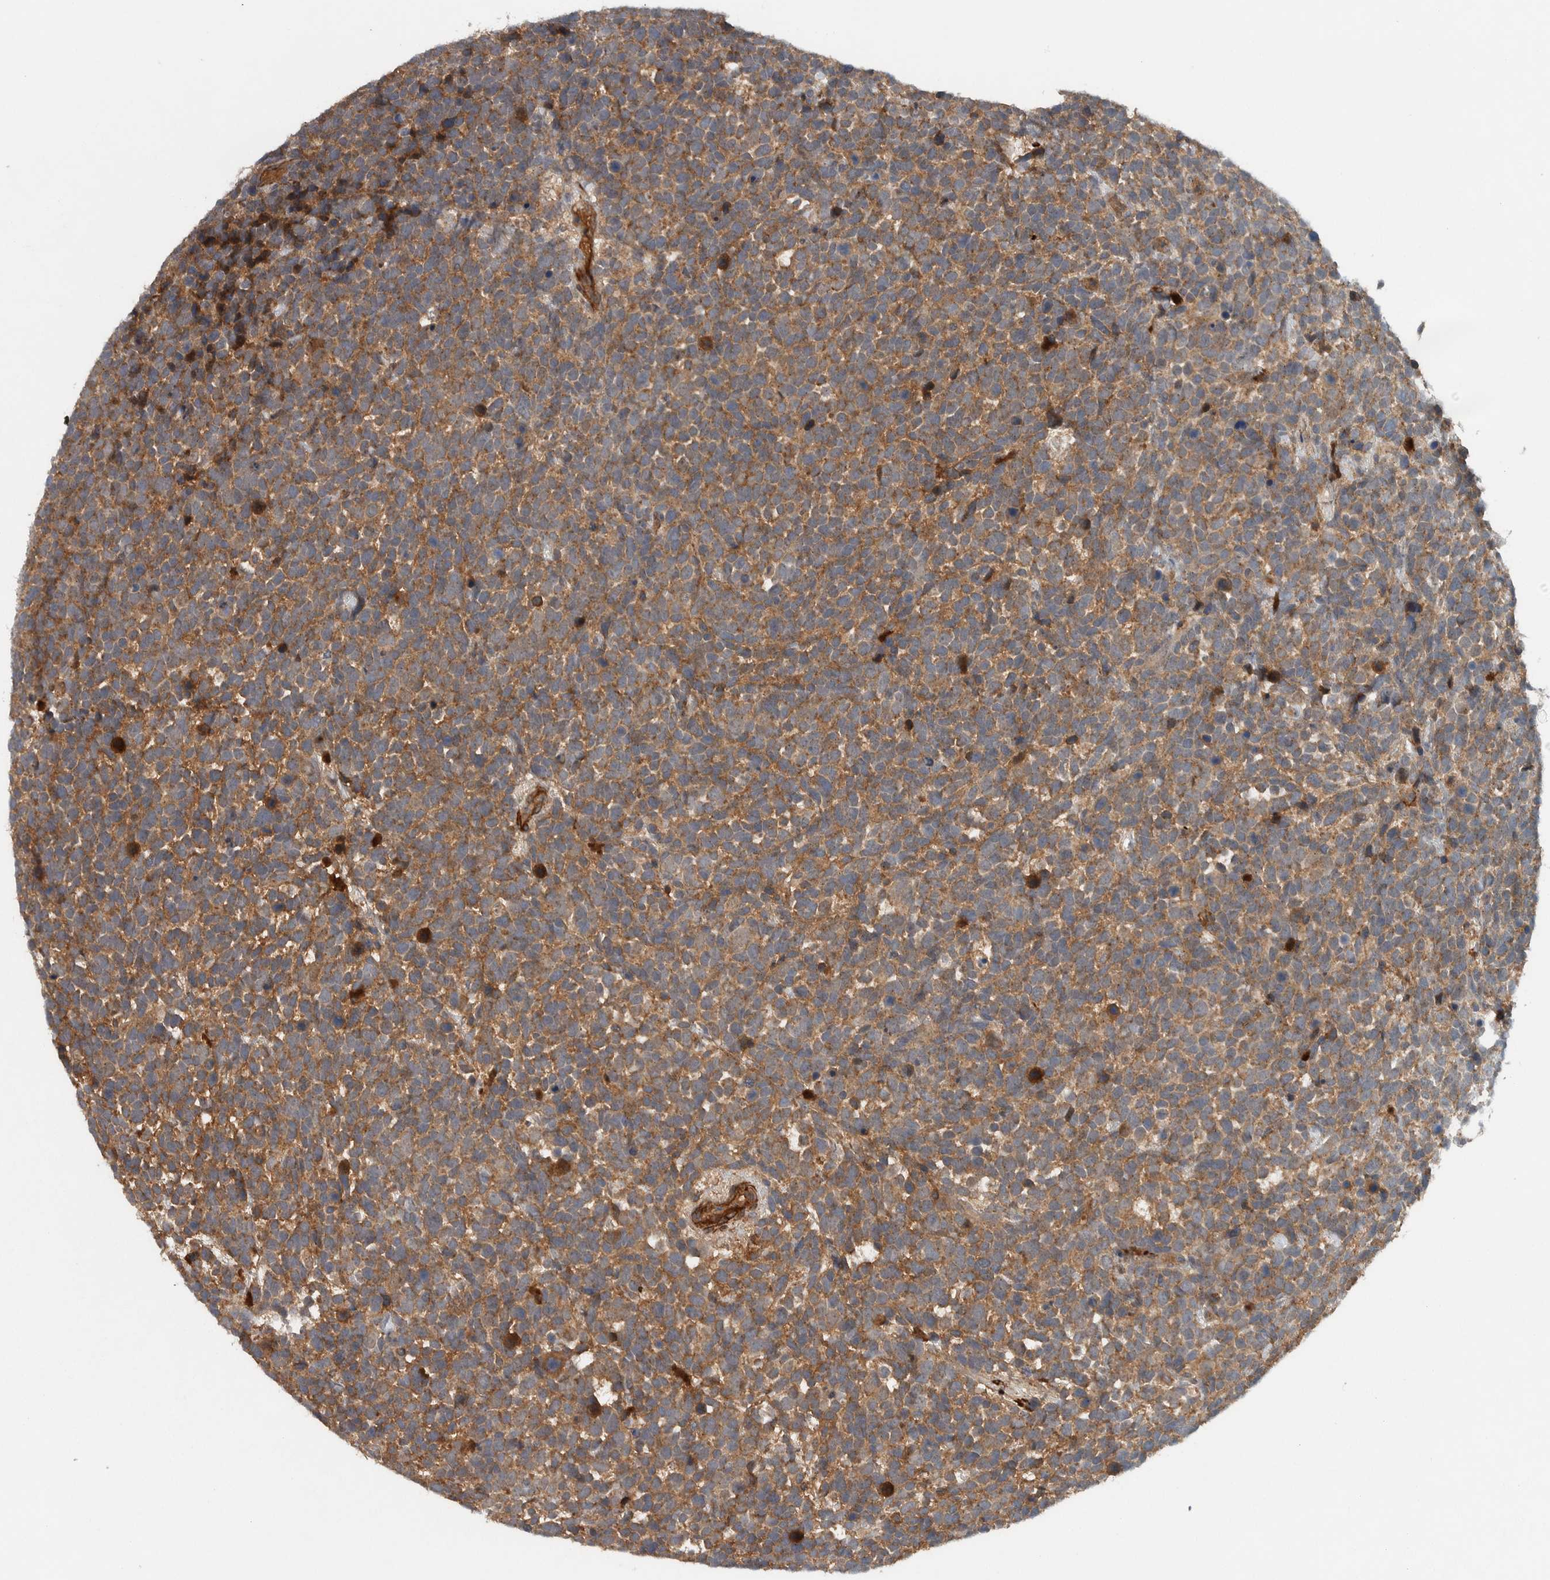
{"staining": {"intensity": "moderate", "quantity": ">75%", "location": "cytoplasmic/membranous"}, "tissue": "urothelial cancer", "cell_type": "Tumor cells", "image_type": "cancer", "snomed": [{"axis": "morphology", "description": "Urothelial carcinoma, High grade"}, {"axis": "topography", "description": "Urinary bladder"}], "caption": "Immunohistochemical staining of urothelial cancer displays moderate cytoplasmic/membranous protein expression in approximately >75% of tumor cells. (DAB (3,3'-diaminobenzidine) = brown stain, brightfield microscopy at high magnification).", "gene": "LBHD1", "patient": {"sex": "female", "age": 82}}